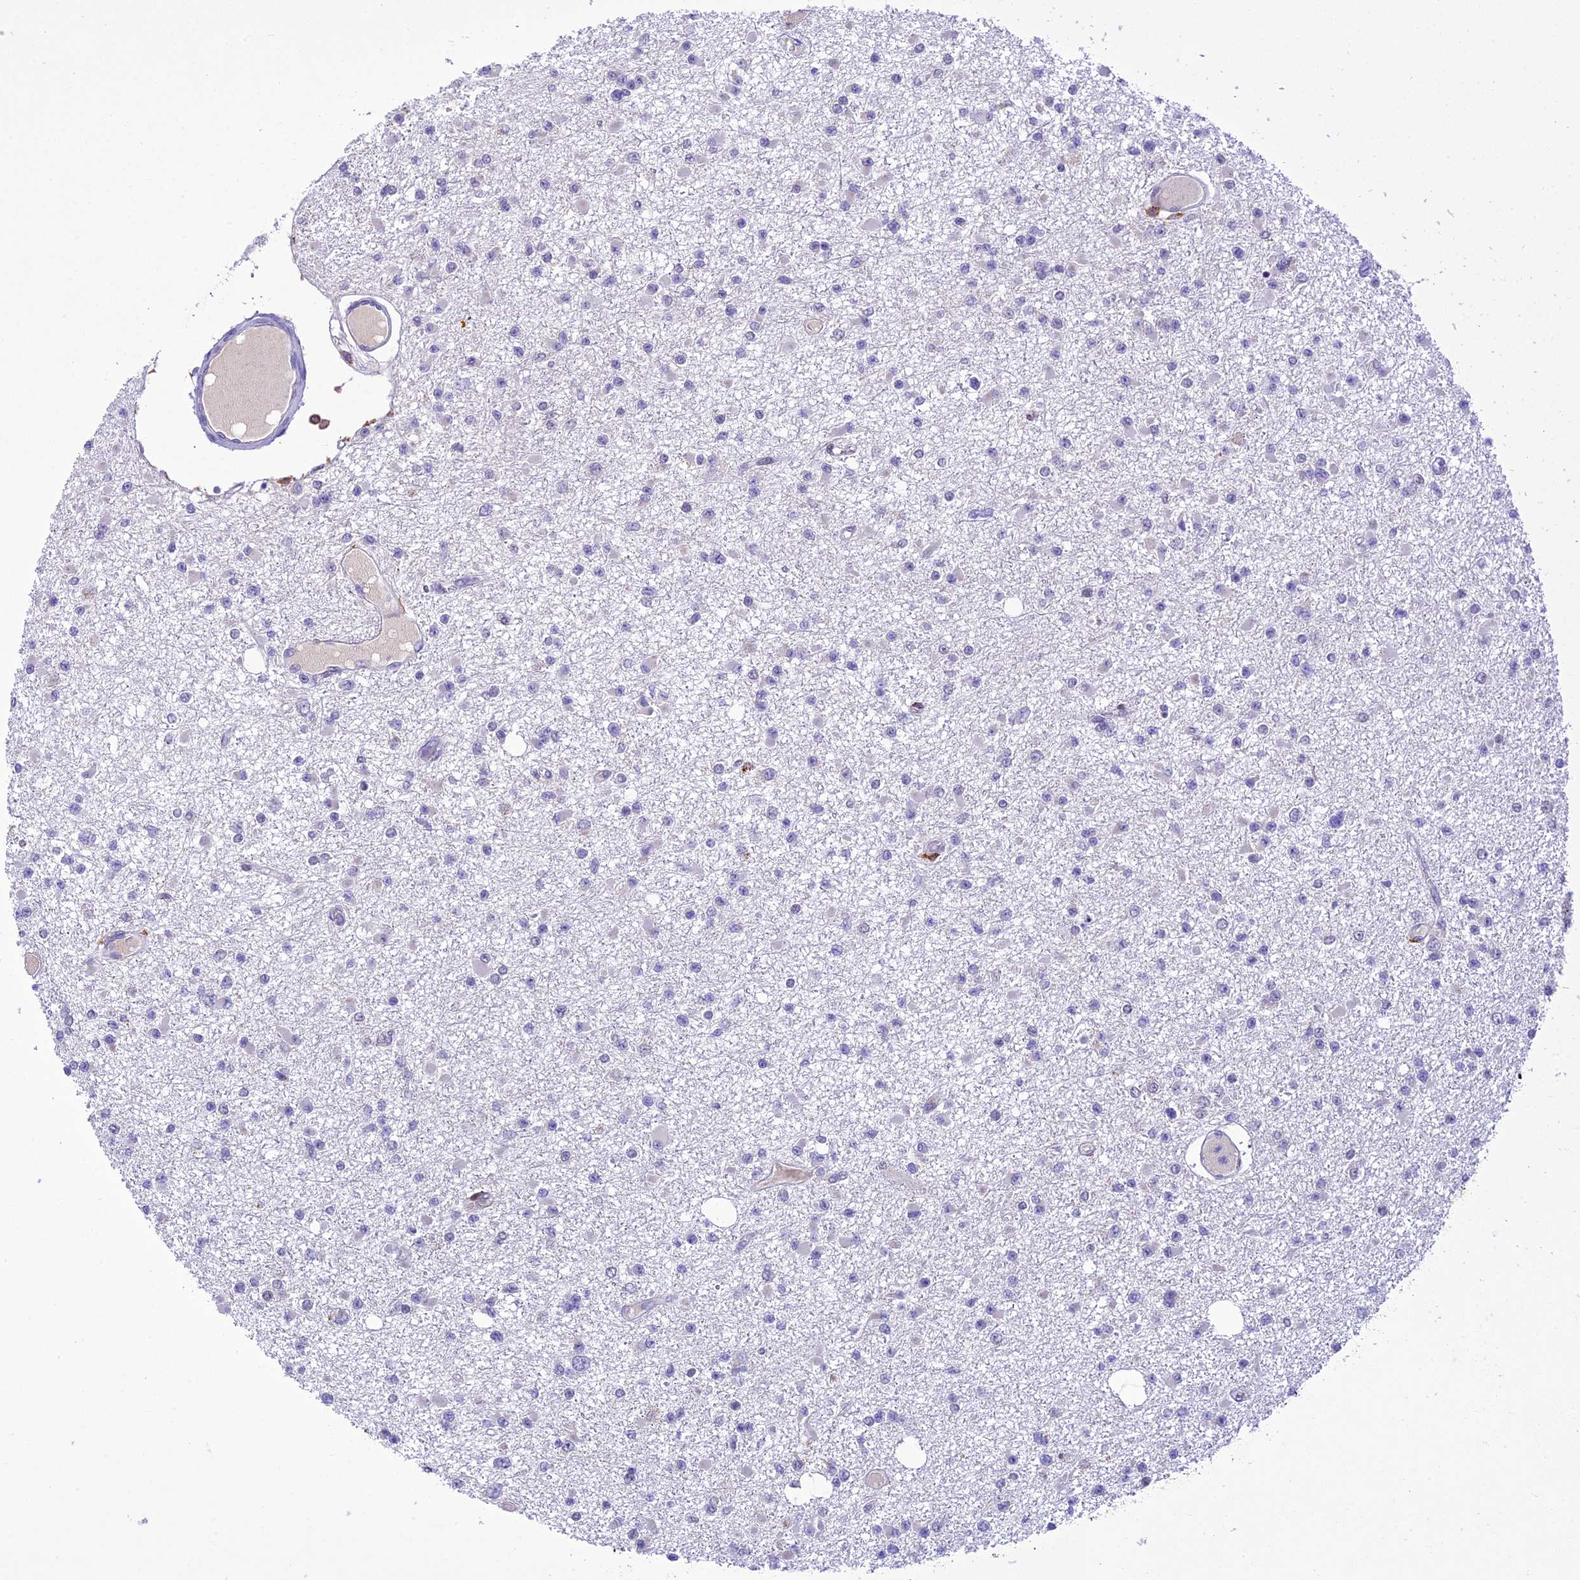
{"staining": {"intensity": "negative", "quantity": "none", "location": "none"}, "tissue": "glioma", "cell_type": "Tumor cells", "image_type": "cancer", "snomed": [{"axis": "morphology", "description": "Glioma, malignant, Low grade"}, {"axis": "topography", "description": "Brain"}], "caption": "This is an IHC micrograph of human glioma. There is no expression in tumor cells.", "gene": "HIC1", "patient": {"sex": "female", "age": 22}}